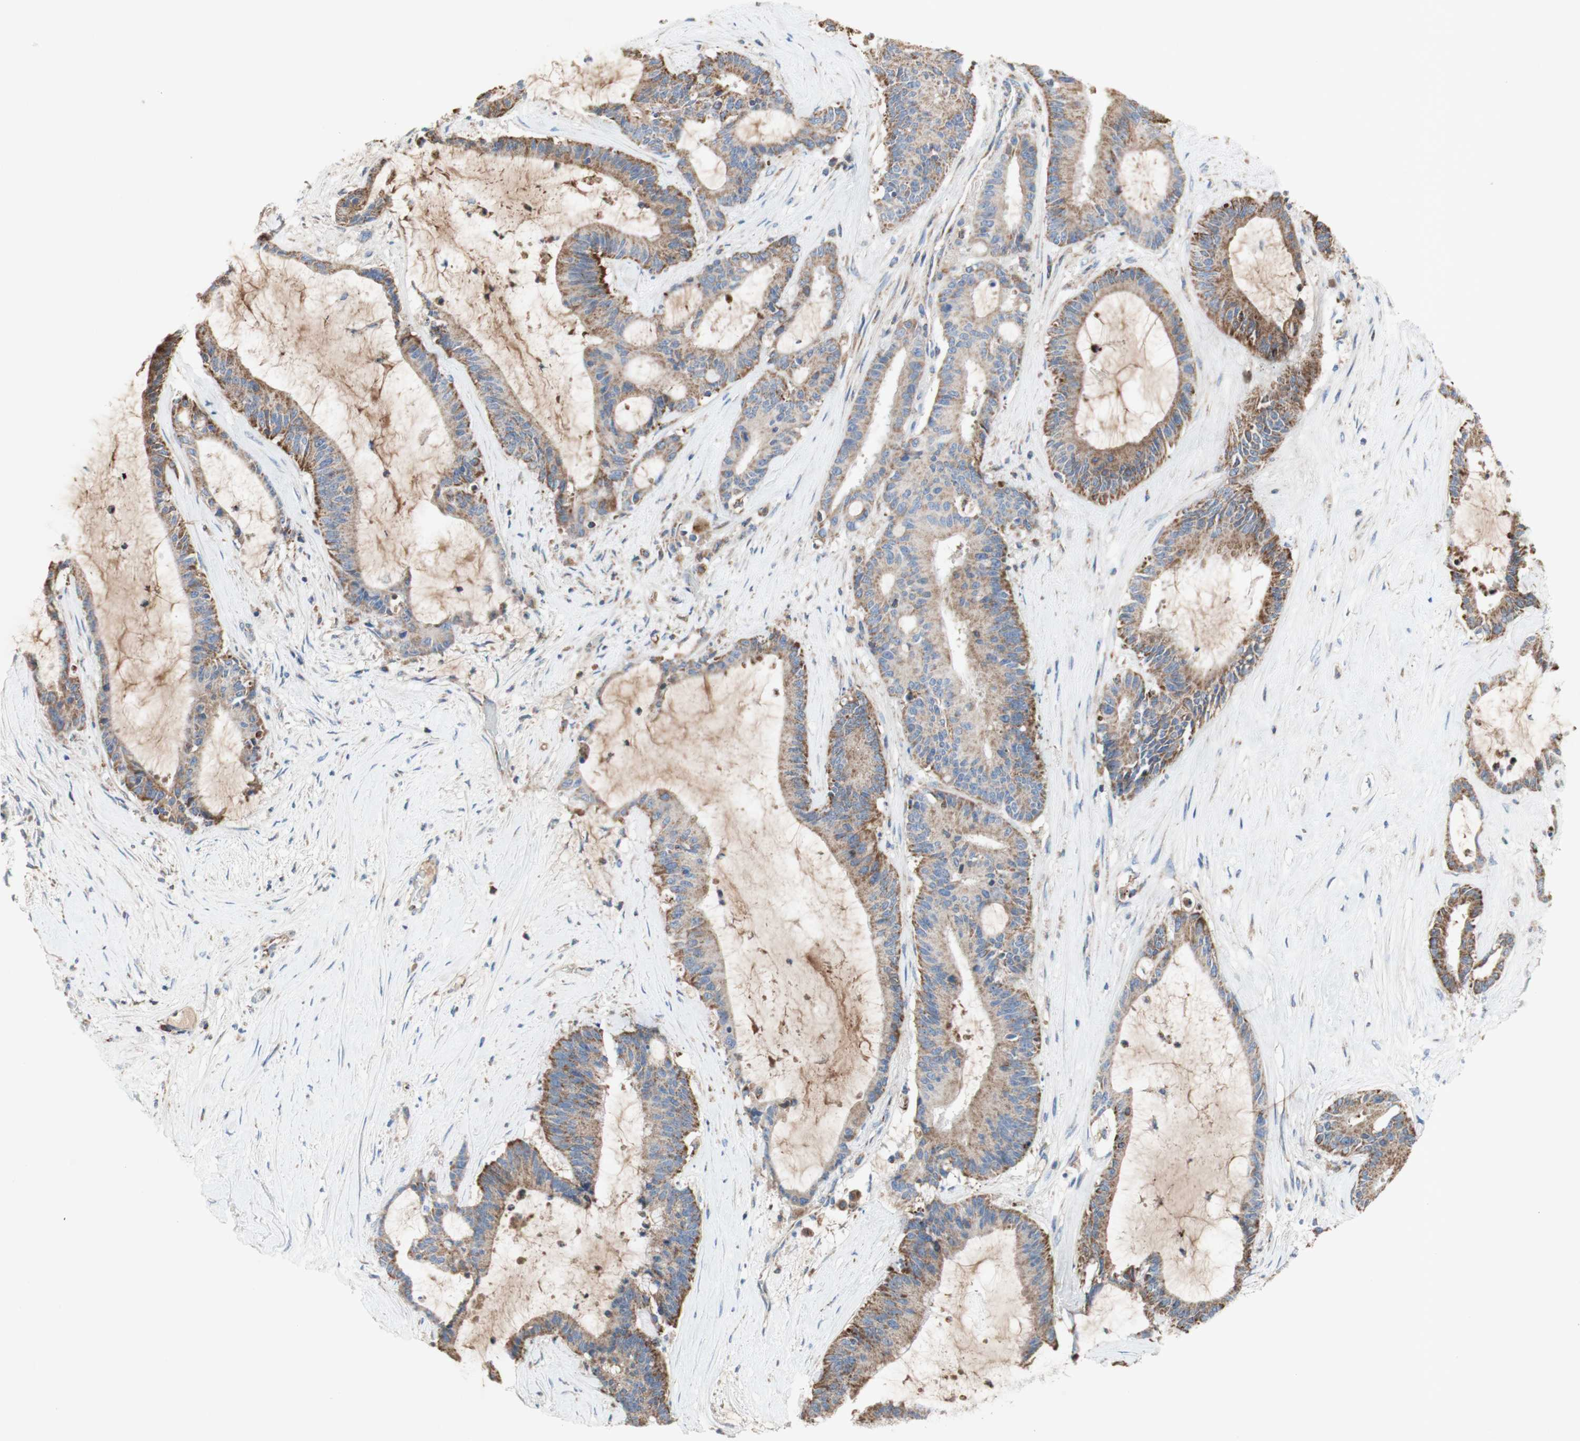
{"staining": {"intensity": "moderate", "quantity": ">75%", "location": "cytoplasmic/membranous"}, "tissue": "liver cancer", "cell_type": "Tumor cells", "image_type": "cancer", "snomed": [{"axis": "morphology", "description": "Cholangiocarcinoma"}, {"axis": "topography", "description": "Liver"}], "caption": "Protein analysis of liver cancer tissue demonstrates moderate cytoplasmic/membranous staining in about >75% of tumor cells. (IHC, brightfield microscopy, high magnification).", "gene": "SDHB", "patient": {"sex": "female", "age": 73}}